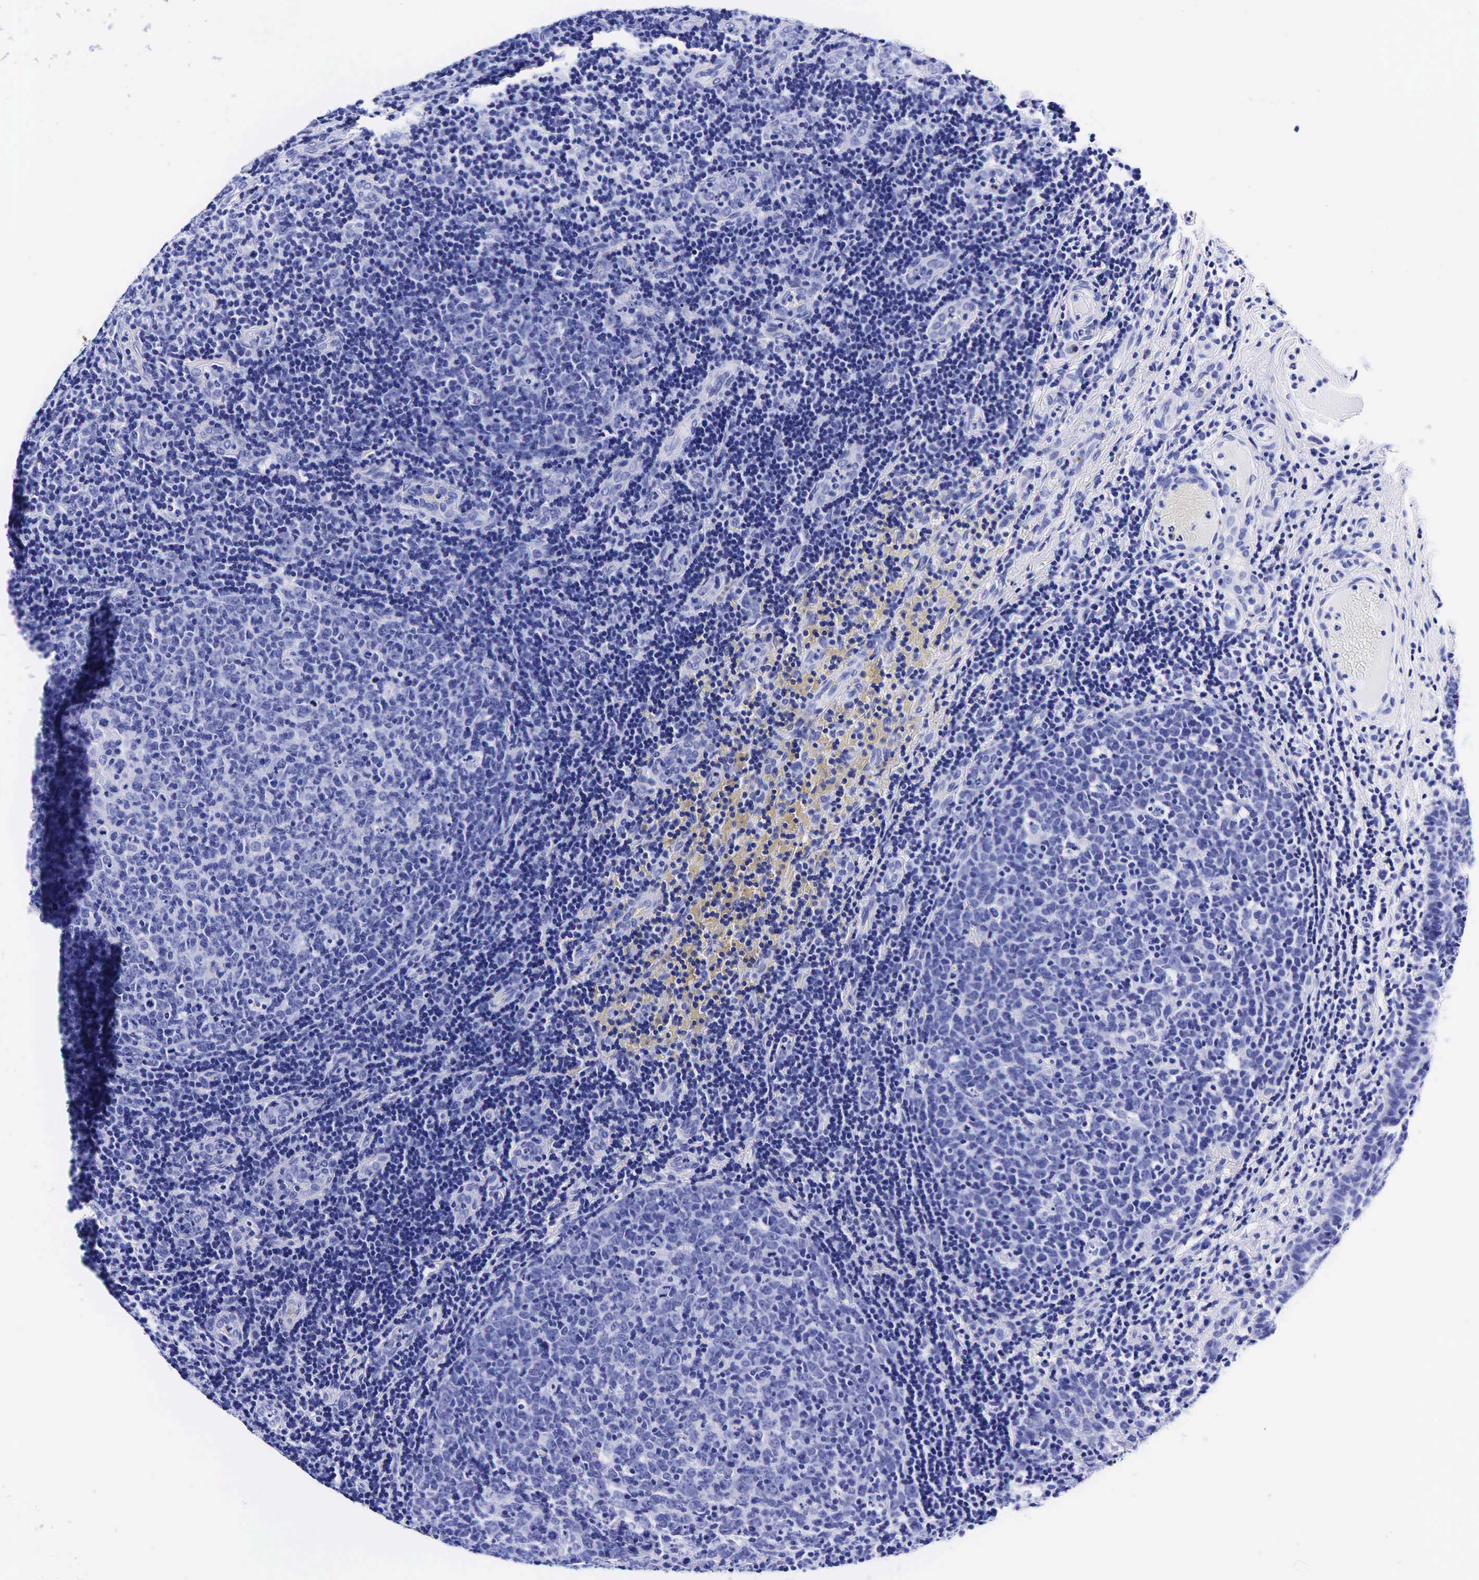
{"staining": {"intensity": "negative", "quantity": "none", "location": "none"}, "tissue": "tonsil", "cell_type": "Germinal center cells", "image_type": "normal", "snomed": [{"axis": "morphology", "description": "Normal tissue, NOS"}, {"axis": "topography", "description": "Tonsil"}], "caption": "Germinal center cells show no significant protein staining in unremarkable tonsil. Brightfield microscopy of IHC stained with DAB (brown) and hematoxylin (blue), captured at high magnification.", "gene": "GAST", "patient": {"sex": "female", "age": 3}}